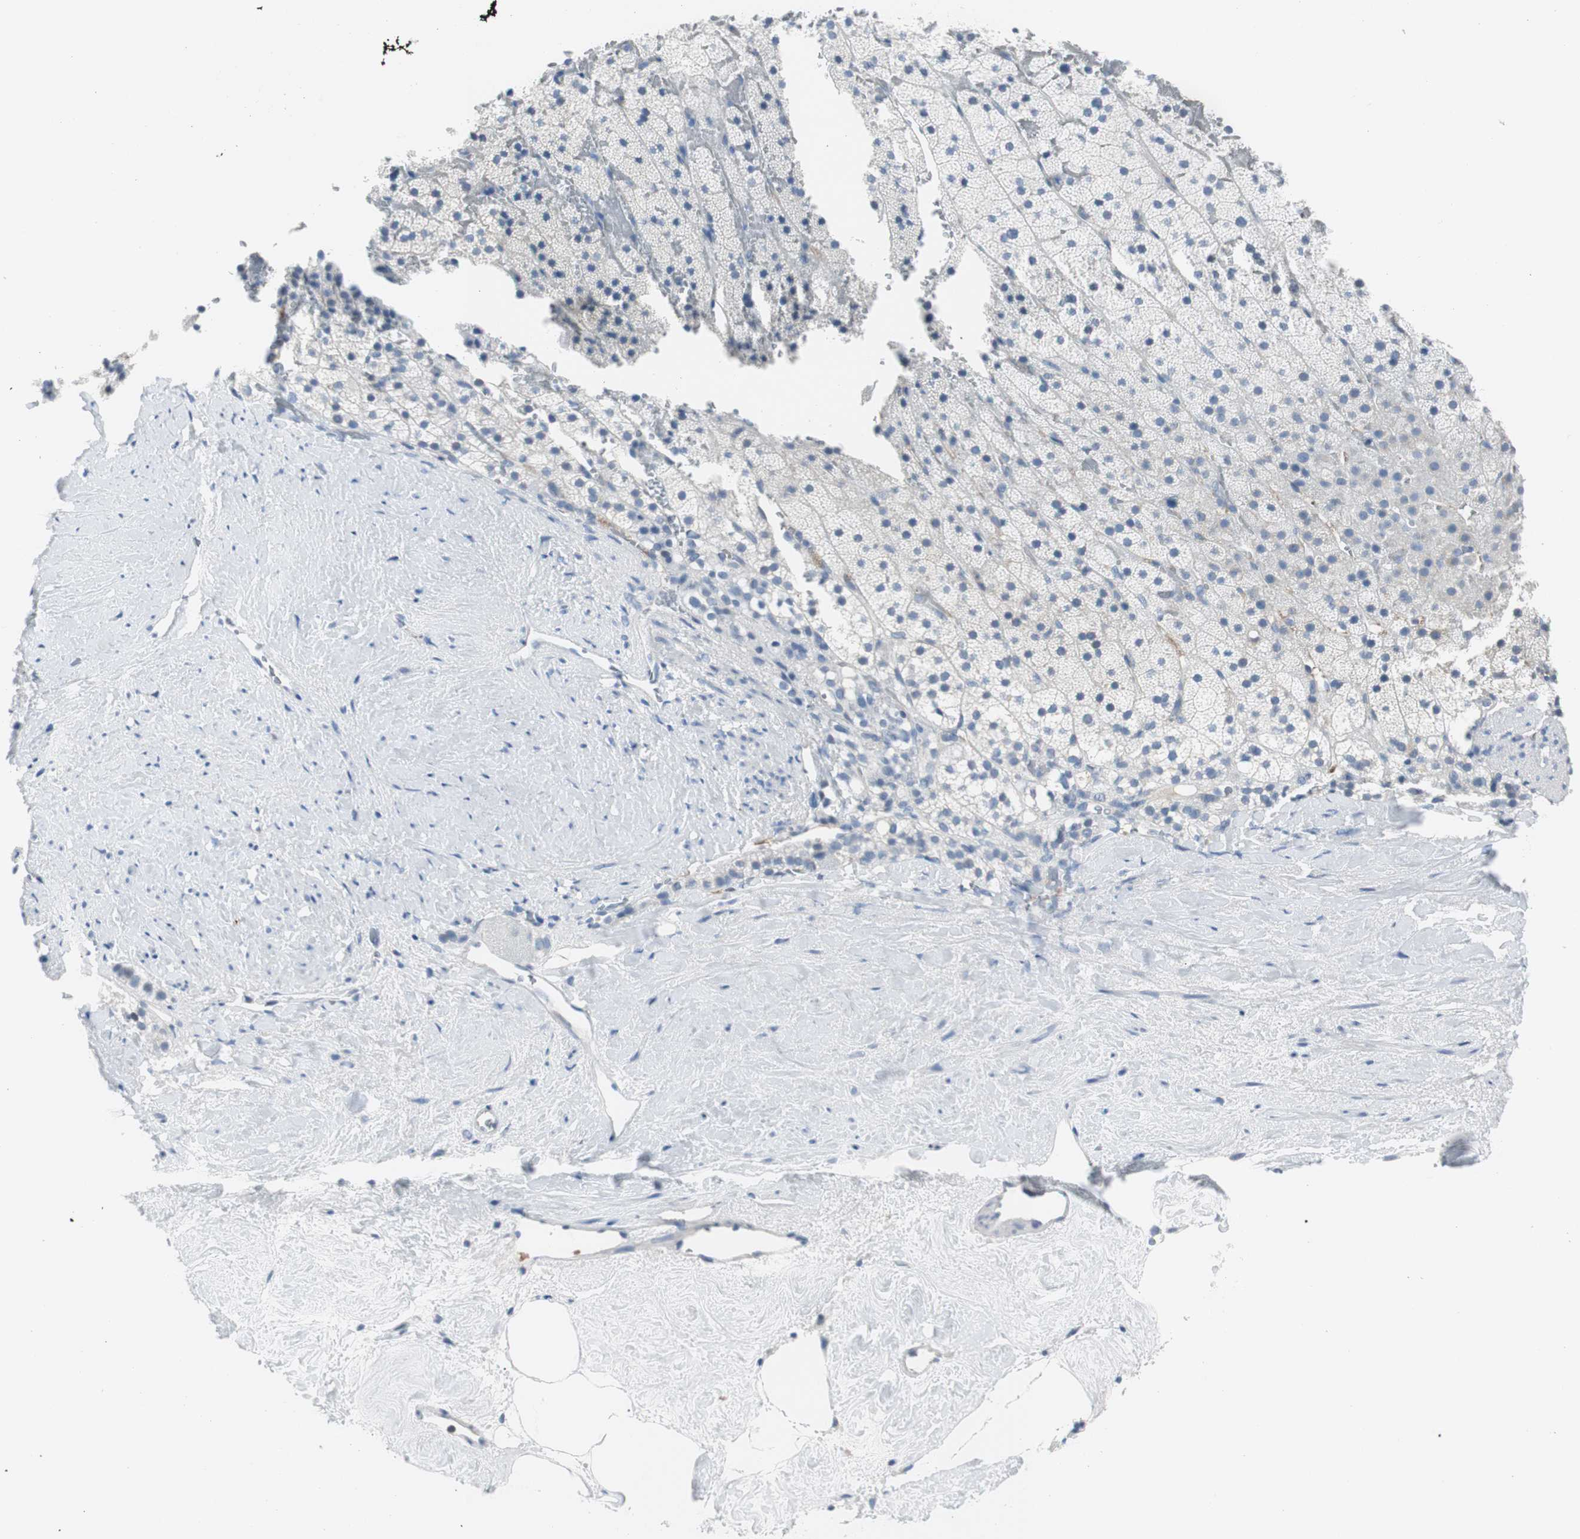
{"staining": {"intensity": "weak", "quantity": "<25%", "location": "cytoplasmic/membranous"}, "tissue": "adrenal gland", "cell_type": "Glandular cells", "image_type": "normal", "snomed": [{"axis": "morphology", "description": "Normal tissue, NOS"}, {"axis": "topography", "description": "Adrenal gland"}], "caption": "The IHC histopathology image has no significant staining in glandular cells of adrenal gland. (Immunohistochemistry (ihc), brightfield microscopy, high magnification).", "gene": "RASA1", "patient": {"sex": "male", "age": 35}}